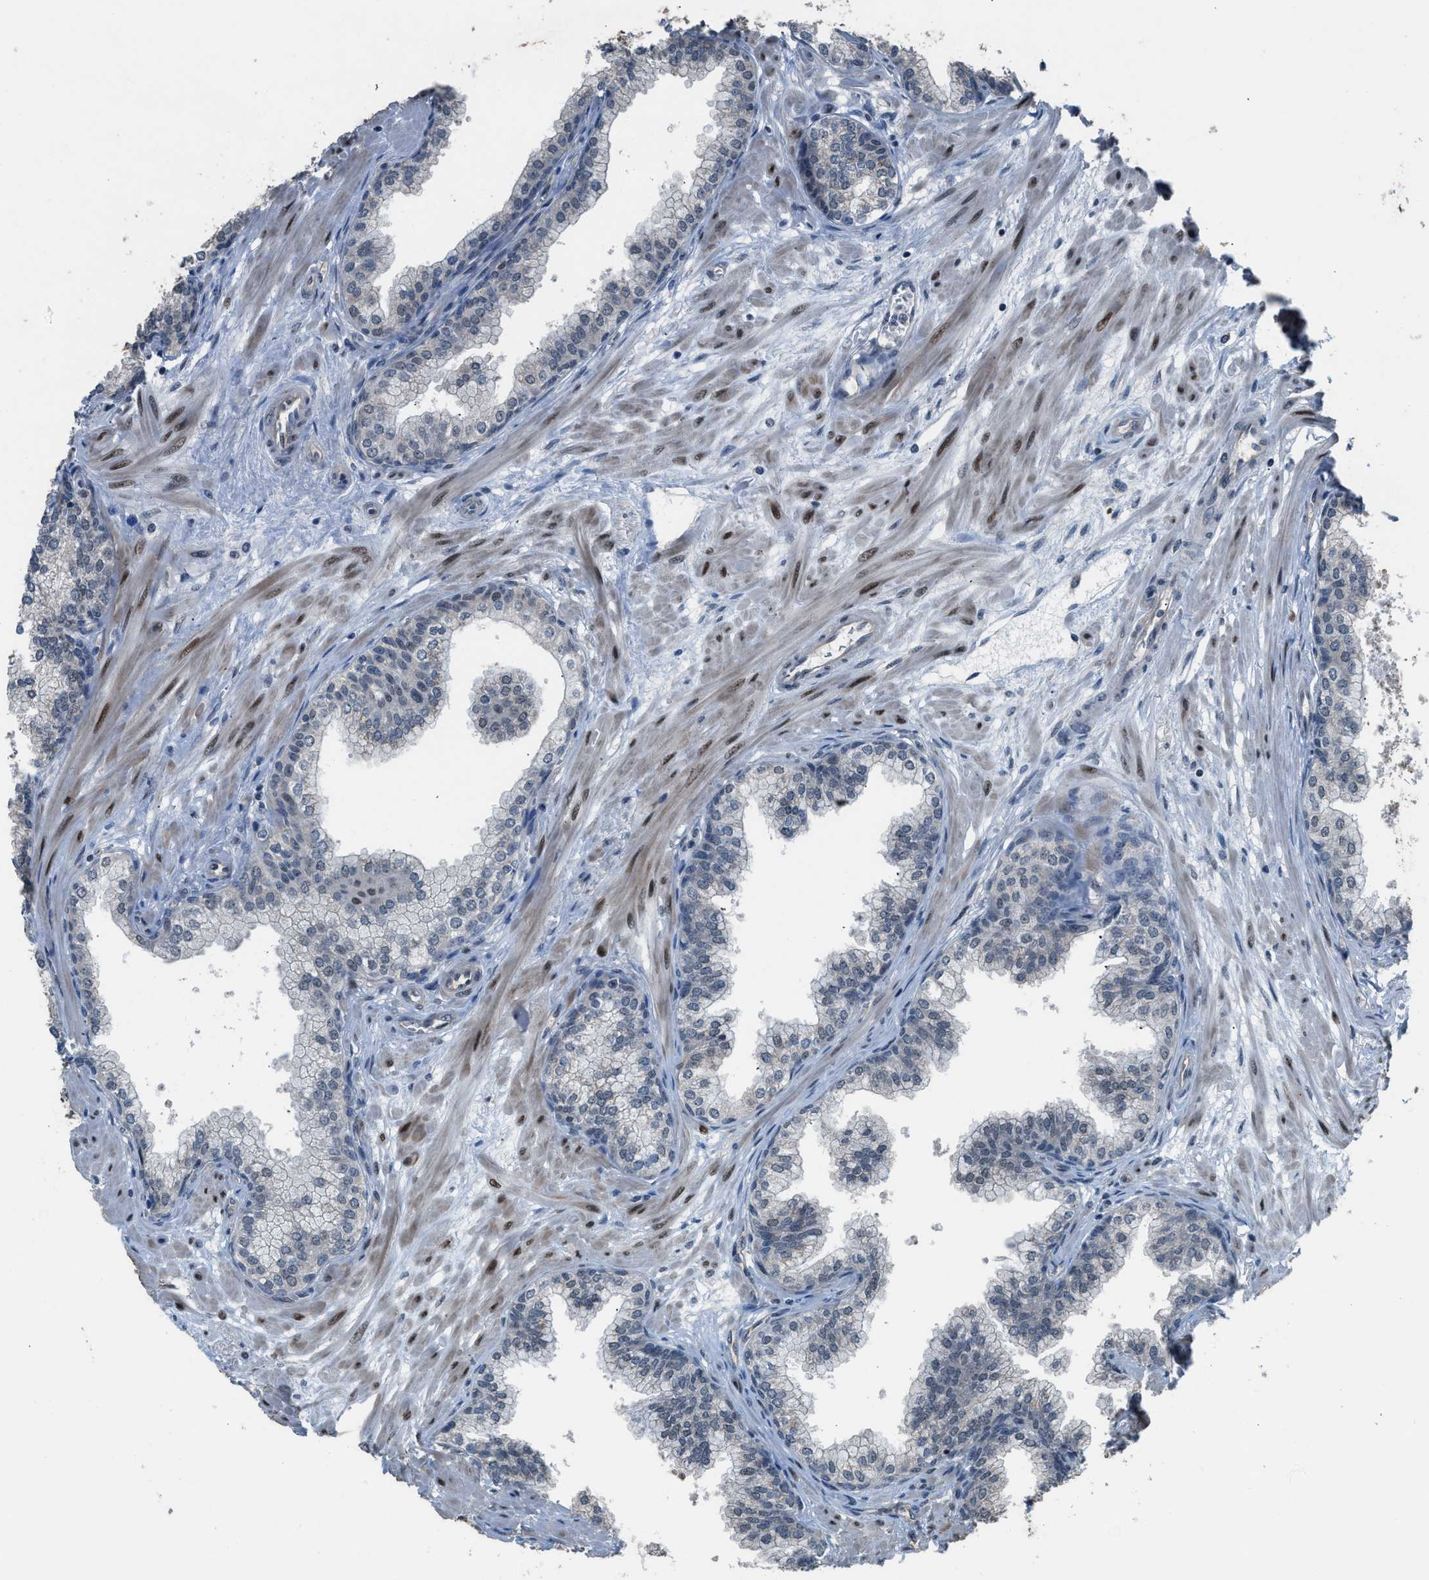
{"staining": {"intensity": "moderate", "quantity": "25%-75%", "location": "nuclear"}, "tissue": "prostate", "cell_type": "Glandular cells", "image_type": "normal", "snomed": [{"axis": "morphology", "description": "Normal tissue, NOS"}, {"axis": "morphology", "description": "Urothelial carcinoma, Low grade"}, {"axis": "topography", "description": "Urinary bladder"}, {"axis": "topography", "description": "Prostate"}], "caption": "Benign prostate was stained to show a protein in brown. There is medium levels of moderate nuclear expression in approximately 25%-75% of glandular cells. Using DAB (brown) and hematoxylin (blue) stains, captured at high magnification using brightfield microscopy.", "gene": "KPNA6", "patient": {"sex": "male", "age": 60}}